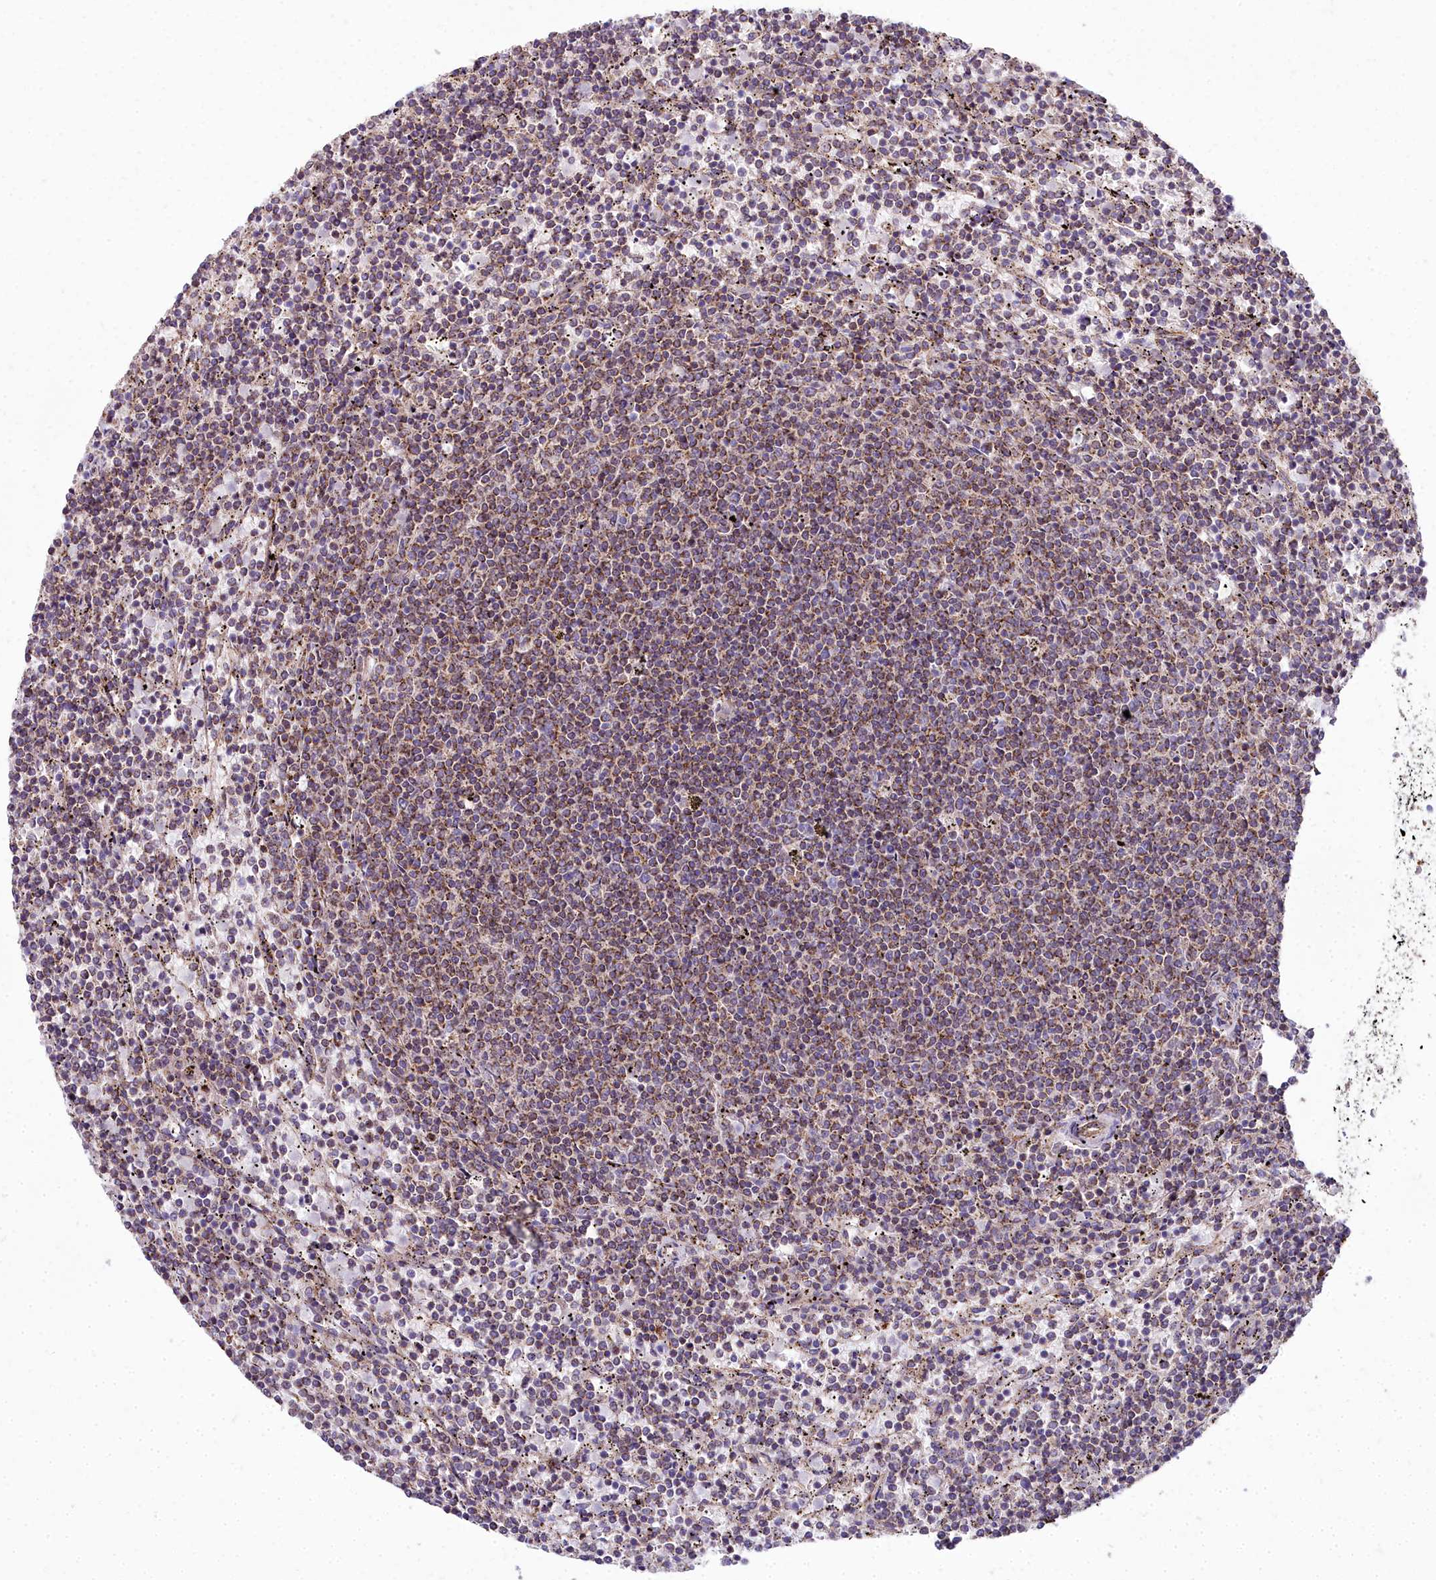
{"staining": {"intensity": "moderate", "quantity": ">75%", "location": "cytoplasmic/membranous"}, "tissue": "lymphoma", "cell_type": "Tumor cells", "image_type": "cancer", "snomed": [{"axis": "morphology", "description": "Malignant lymphoma, non-Hodgkin's type, Low grade"}, {"axis": "topography", "description": "Spleen"}], "caption": "A brown stain shows moderate cytoplasmic/membranous expression of a protein in human lymphoma tumor cells.", "gene": "FRMPD1", "patient": {"sex": "female", "age": 50}}